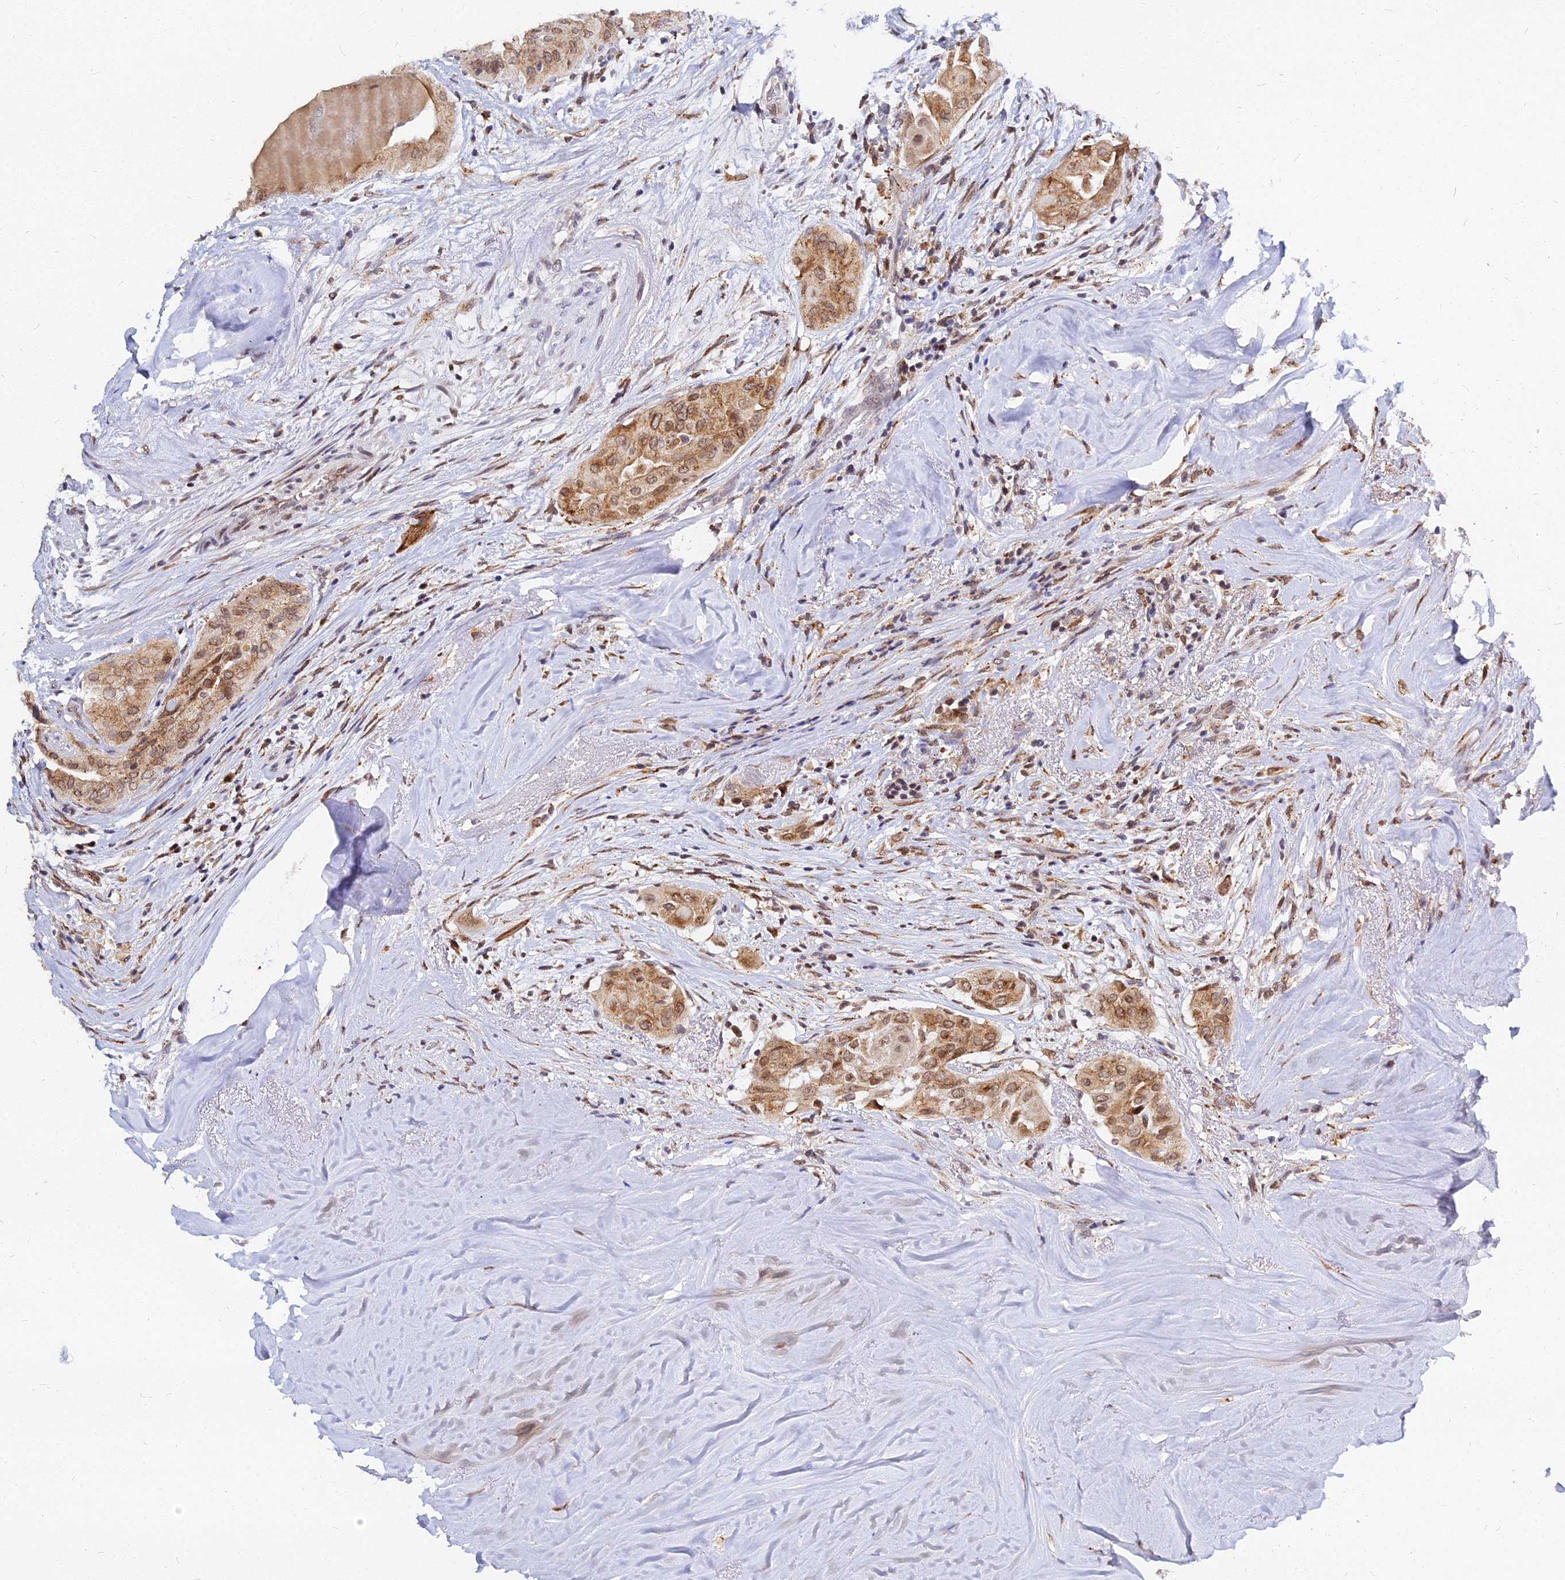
{"staining": {"intensity": "moderate", "quantity": ">75%", "location": "cytoplasmic/membranous,nuclear"}, "tissue": "thyroid cancer", "cell_type": "Tumor cells", "image_type": "cancer", "snomed": [{"axis": "morphology", "description": "Papillary adenocarcinoma, NOS"}, {"axis": "topography", "description": "Thyroid gland"}], "caption": "An IHC photomicrograph of tumor tissue is shown. Protein staining in brown labels moderate cytoplasmic/membranous and nuclear positivity in thyroid cancer (papillary adenocarcinoma) within tumor cells.", "gene": "RNF121", "patient": {"sex": "female", "age": 59}}